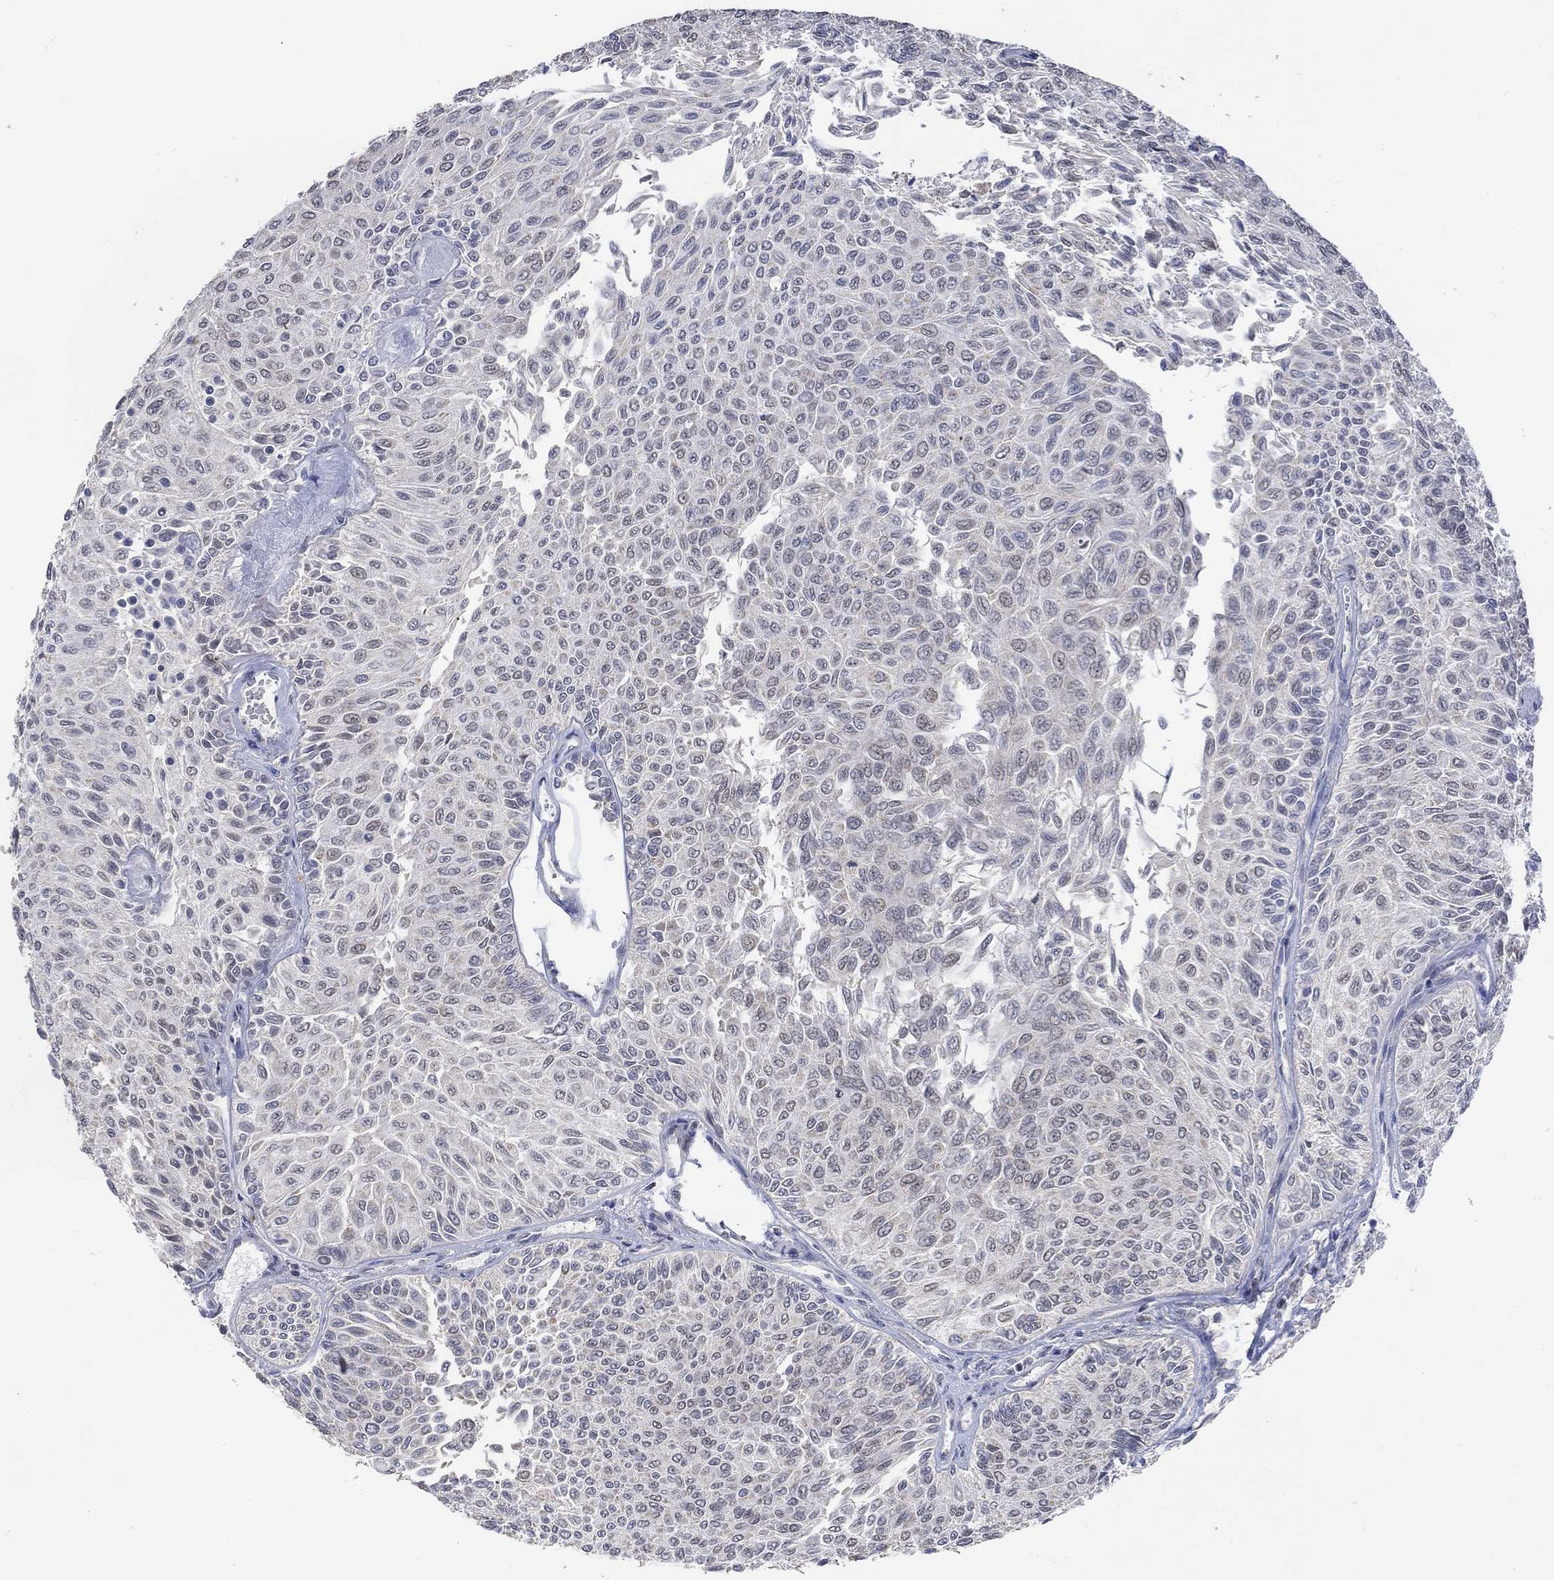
{"staining": {"intensity": "negative", "quantity": "none", "location": "none"}, "tissue": "urothelial cancer", "cell_type": "Tumor cells", "image_type": "cancer", "snomed": [{"axis": "morphology", "description": "Urothelial carcinoma, Low grade"}, {"axis": "topography", "description": "Ureter, NOS"}, {"axis": "topography", "description": "Urinary bladder"}], "caption": "Low-grade urothelial carcinoma stained for a protein using IHC displays no expression tumor cells.", "gene": "SLC48A1", "patient": {"sex": "male", "age": 78}}